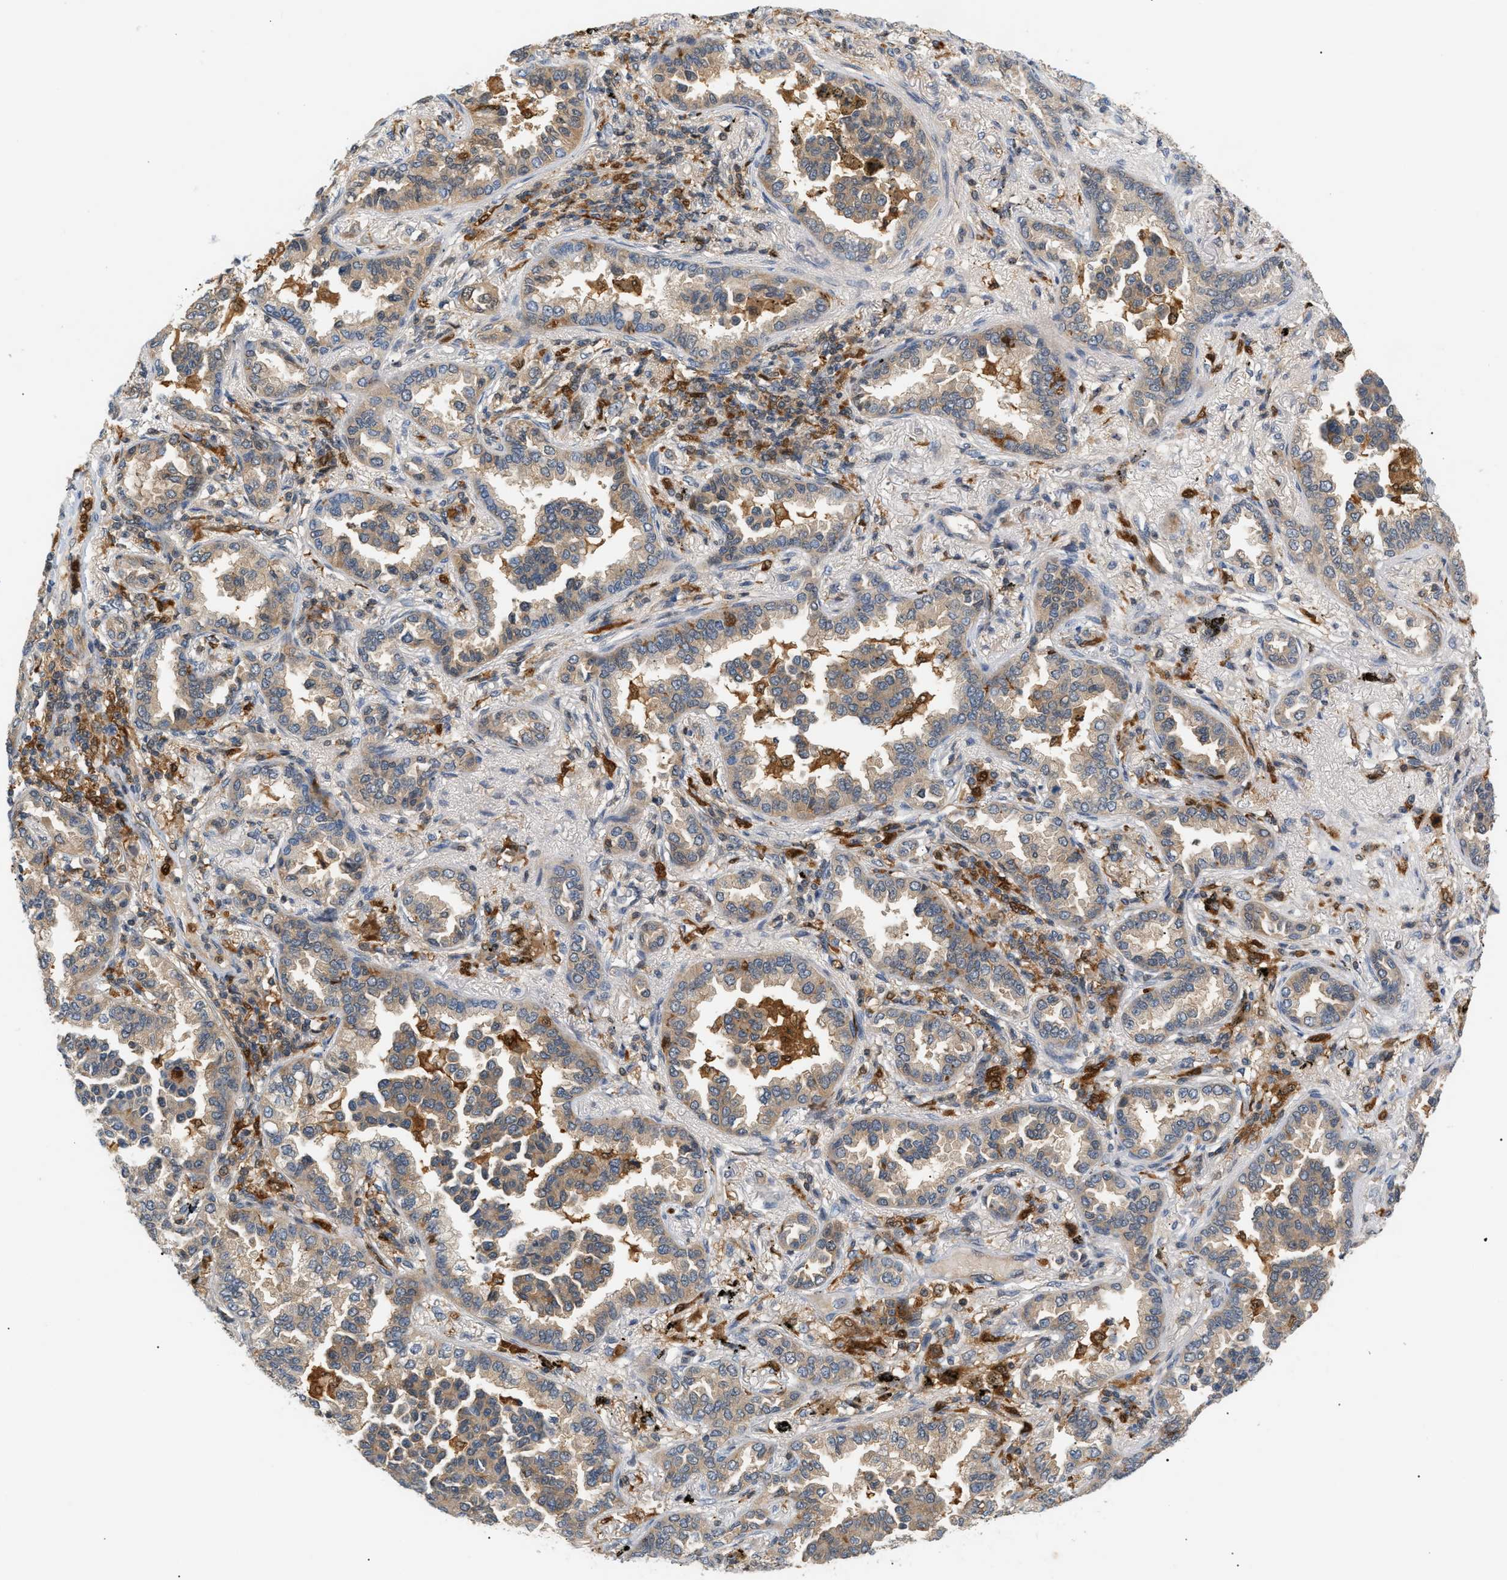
{"staining": {"intensity": "weak", "quantity": ">75%", "location": "cytoplasmic/membranous"}, "tissue": "lung cancer", "cell_type": "Tumor cells", "image_type": "cancer", "snomed": [{"axis": "morphology", "description": "Normal tissue, NOS"}, {"axis": "morphology", "description": "Adenocarcinoma, NOS"}, {"axis": "topography", "description": "Lung"}], "caption": "This is a histology image of immunohistochemistry (IHC) staining of adenocarcinoma (lung), which shows weak positivity in the cytoplasmic/membranous of tumor cells.", "gene": "PYCARD", "patient": {"sex": "male", "age": 59}}